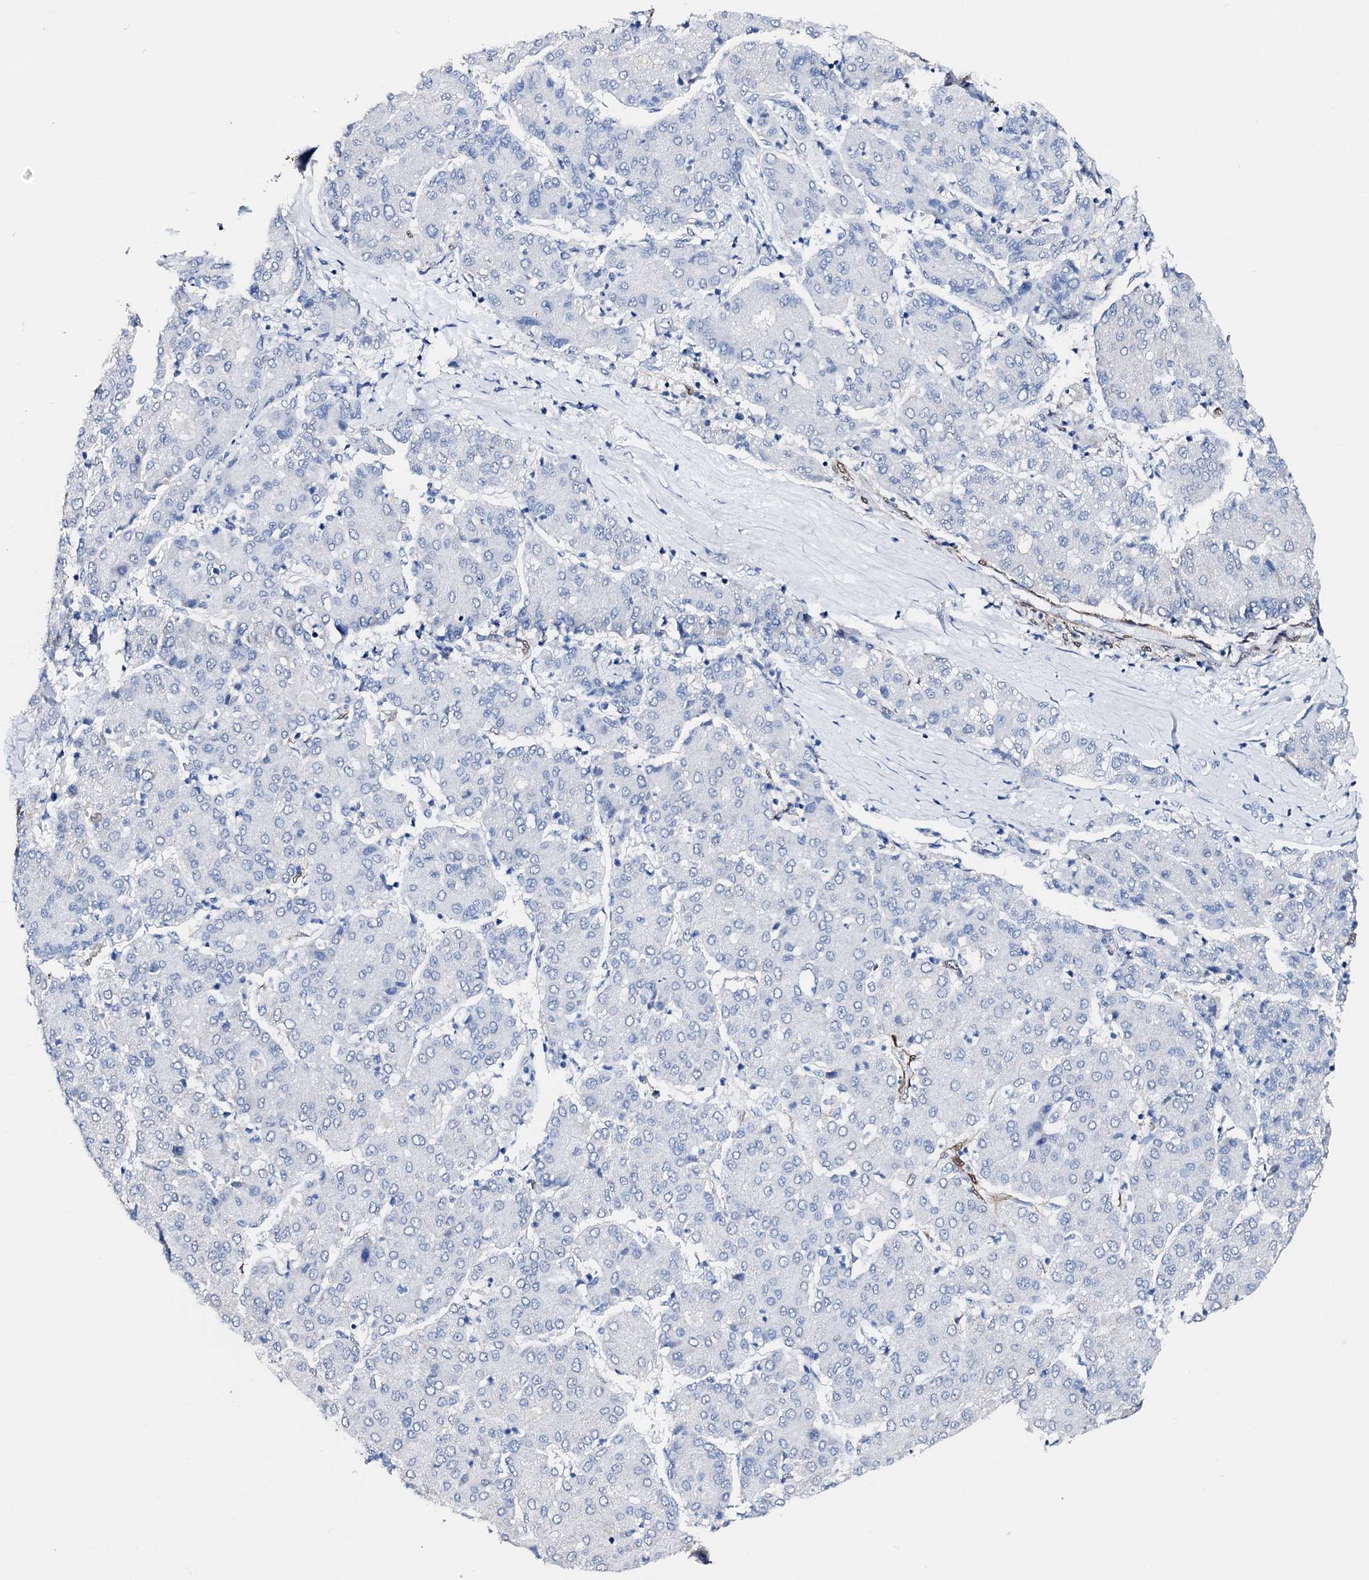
{"staining": {"intensity": "negative", "quantity": "none", "location": "none"}, "tissue": "liver cancer", "cell_type": "Tumor cells", "image_type": "cancer", "snomed": [{"axis": "morphology", "description": "Carcinoma, Hepatocellular, NOS"}, {"axis": "topography", "description": "Liver"}], "caption": "Immunohistochemical staining of liver cancer shows no significant positivity in tumor cells. Brightfield microscopy of immunohistochemistry stained with DAB (brown) and hematoxylin (blue), captured at high magnification.", "gene": "NRIP2", "patient": {"sex": "male", "age": 65}}